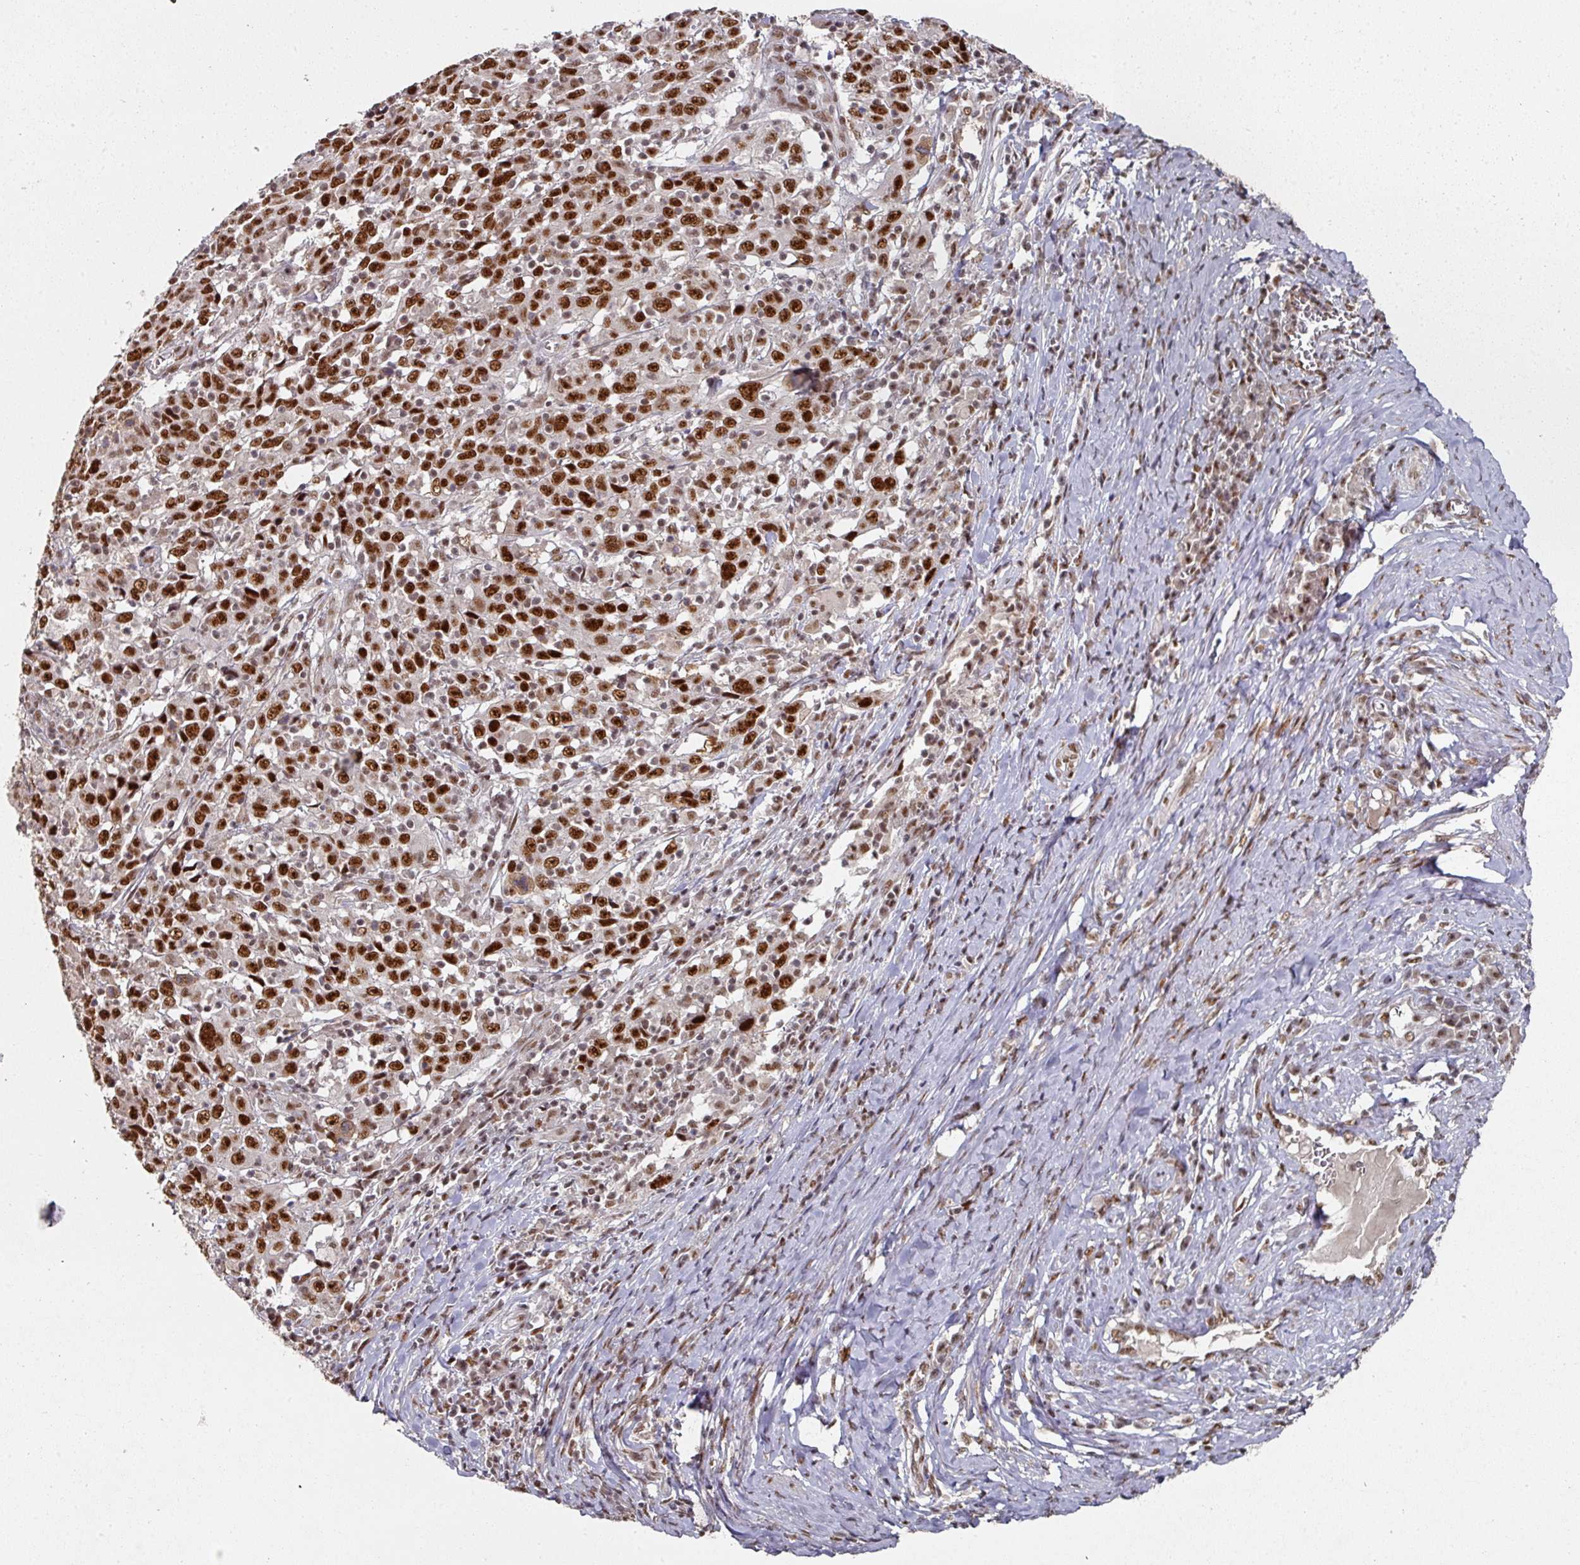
{"staining": {"intensity": "strong", "quantity": ">75%", "location": "nuclear"}, "tissue": "cervical cancer", "cell_type": "Tumor cells", "image_type": "cancer", "snomed": [{"axis": "morphology", "description": "Squamous cell carcinoma, NOS"}, {"axis": "topography", "description": "Cervix"}], "caption": "A brown stain labels strong nuclear positivity of a protein in human squamous cell carcinoma (cervical) tumor cells.", "gene": "MEPCE", "patient": {"sex": "female", "age": 46}}